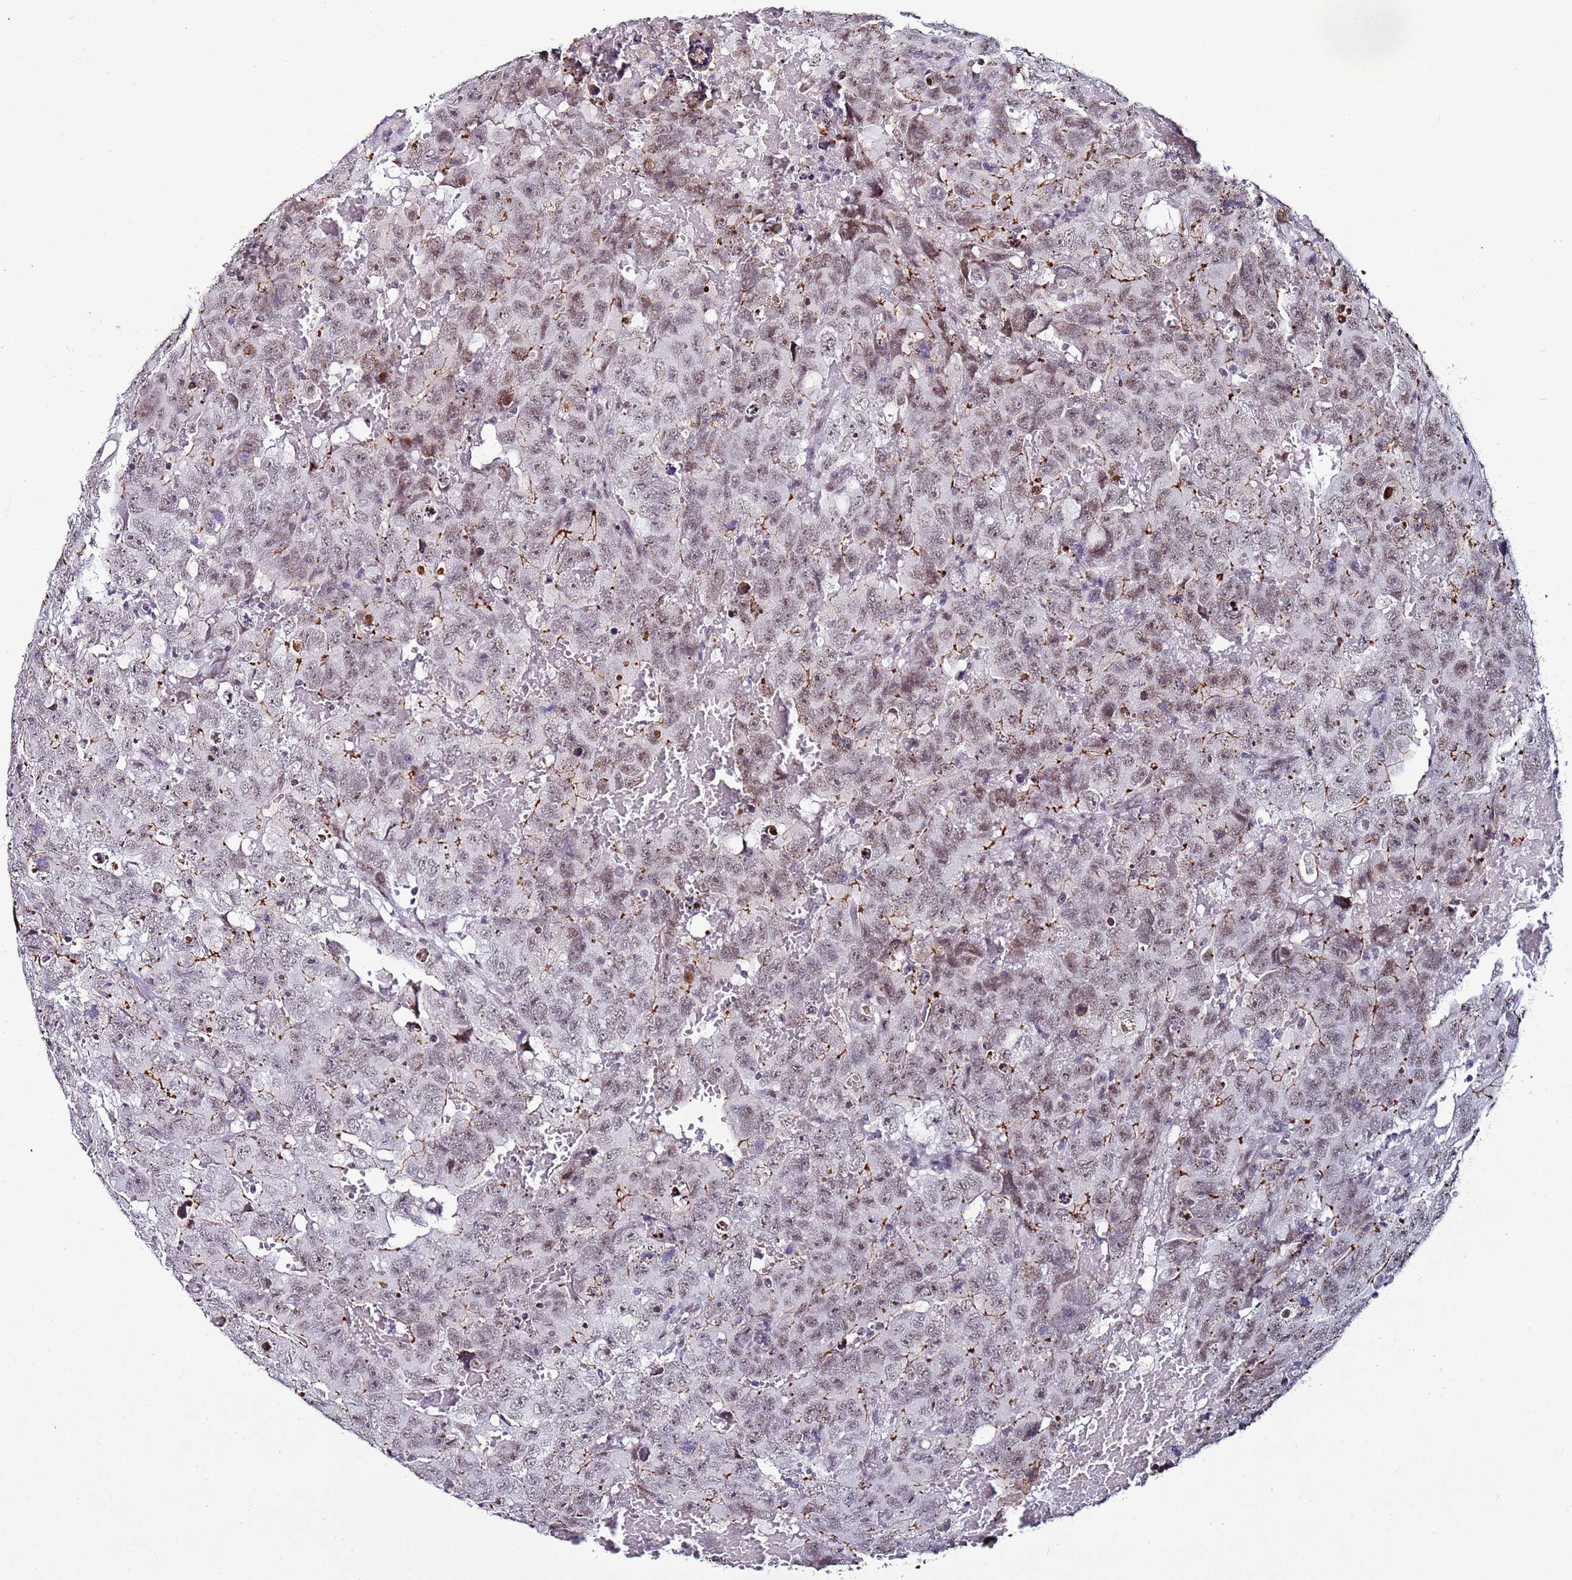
{"staining": {"intensity": "weak", "quantity": "25%-75%", "location": "nuclear"}, "tissue": "testis cancer", "cell_type": "Tumor cells", "image_type": "cancer", "snomed": [{"axis": "morphology", "description": "Carcinoma, Embryonal, NOS"}, {"axis": "topography", "description": "Testis"}], "caption": "This image shows testis cancer (embryonal carcinoma) stained with immunohistochemistry to label a protein in brown. The nuclear of tumor cells show weak positivity for the protein. Nuclei are counter-stained blue.", "gene": "PSMA7", "patient": {"sex": "male", "age": 45}}